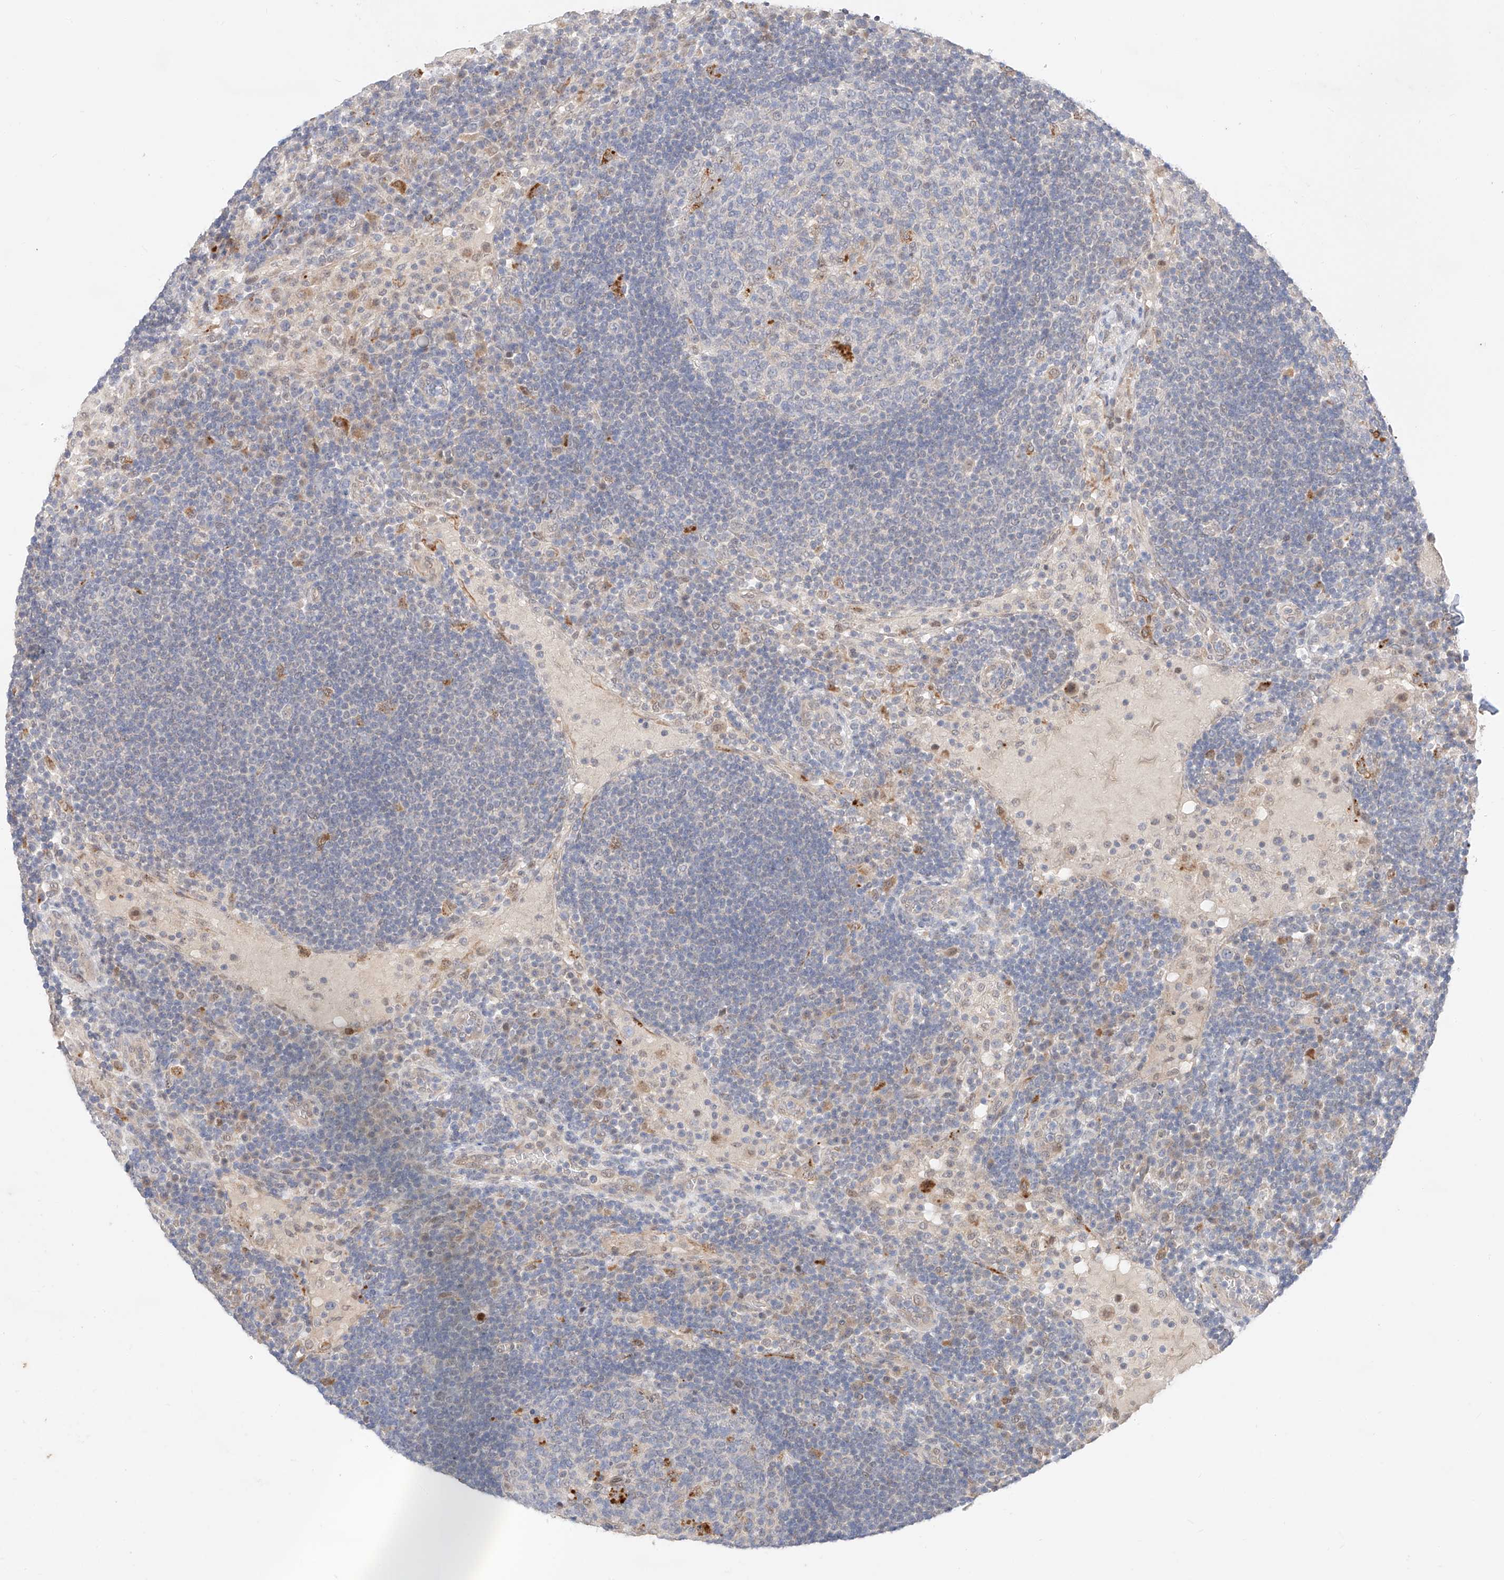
{"staining": {"intensity": "moderate", "quantity": "<25%", "location": "cytoplasmic/membranous"}, "tissue": "lymph node", "cell_type": "Germinal center cells", "image_type": "normal", "snomed": [{"axis": "morphology", "description": "Normal tissue, NOS"}, {"axis": "topography", "description": "Lymph node"}], "caption": "A brown stain labels moderate cytoplasmic/membranous expression of a protein in germinal center cells of normal human lymph node. The protein of interest is shown in brown color, while the nuclei are stained blue.", "gene": "GCNT1", "patient": {"sex": "female", "age": 53}}